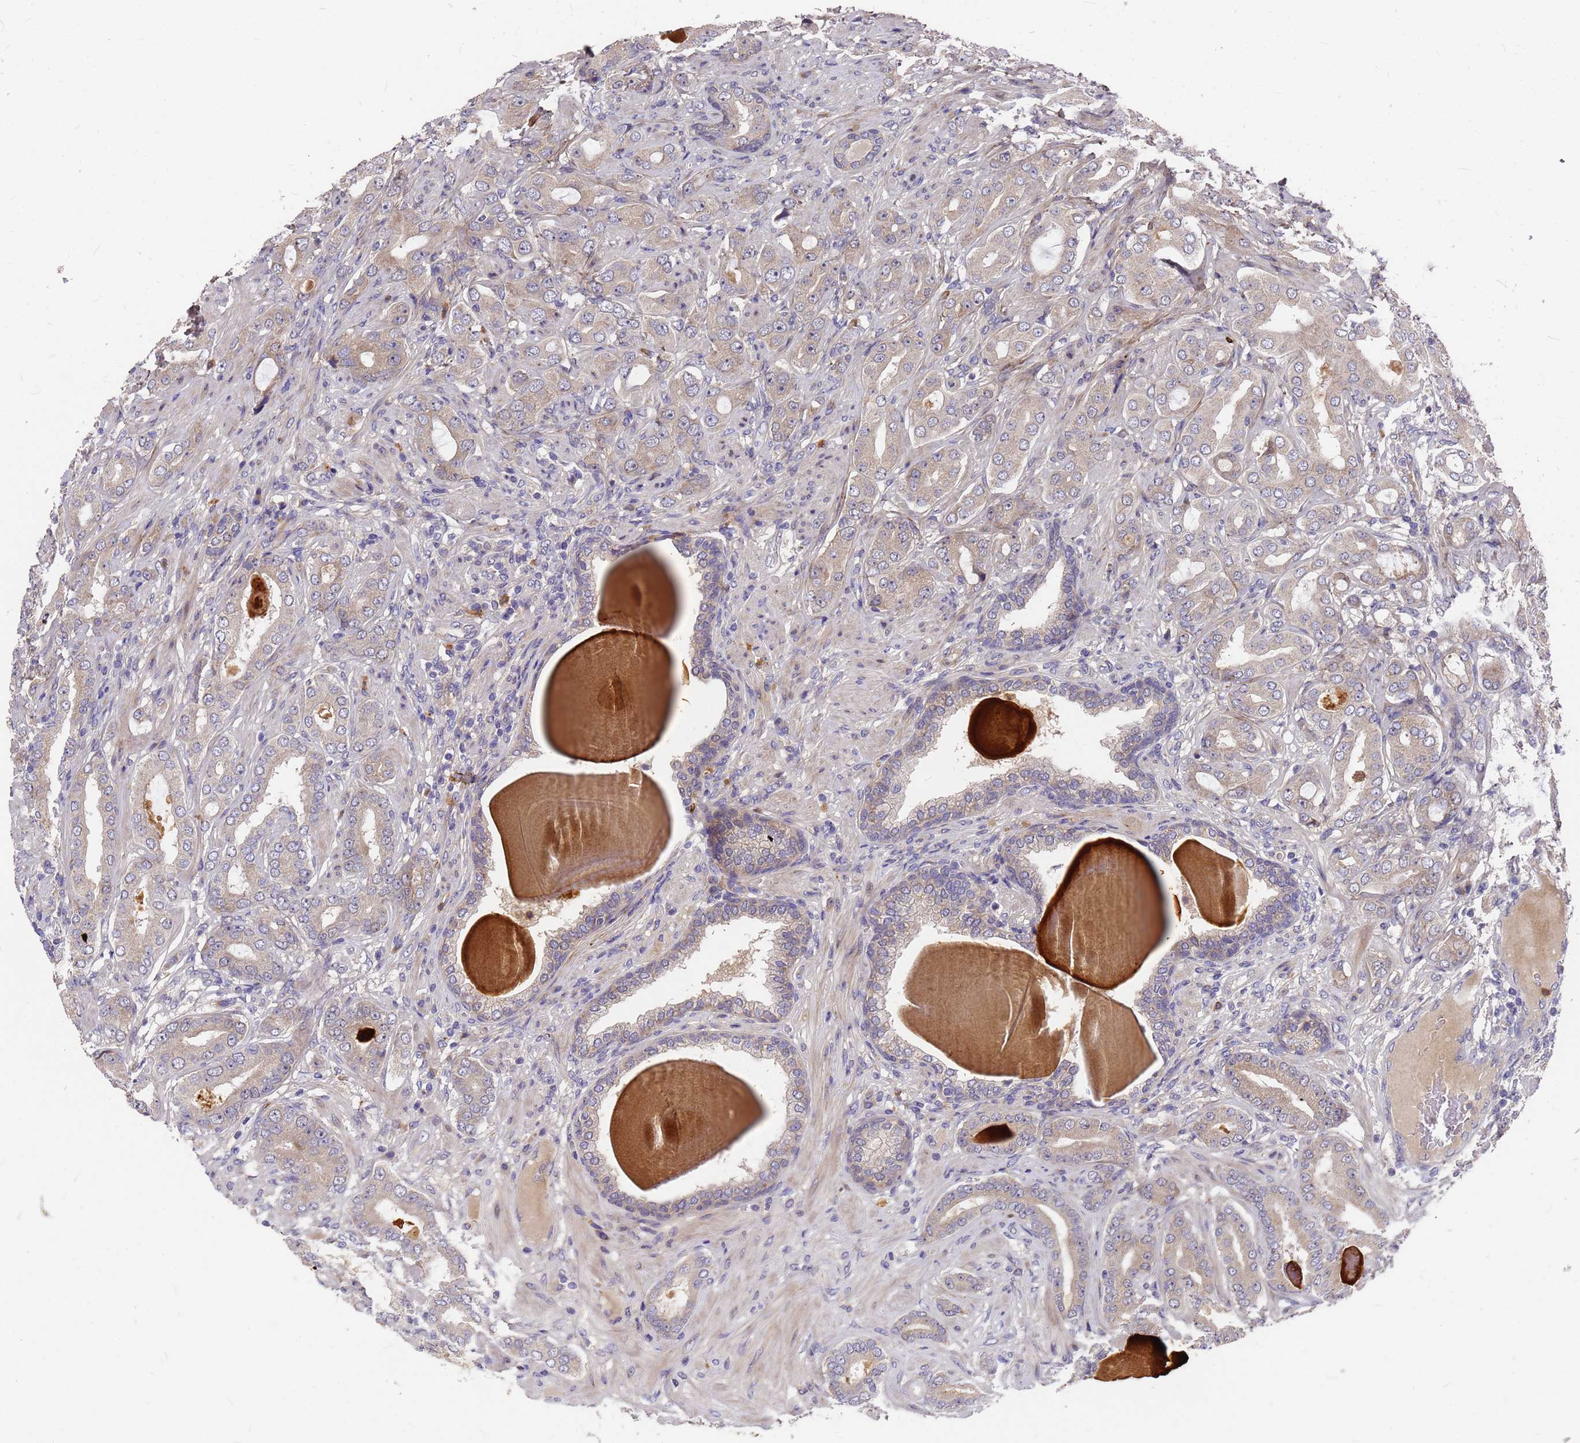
{"staining": {"intensity": "weak", "quantity": ">75%", "location": "cytoplasmic/membranous"}, "tissue": "prostate cancer", "cell_type": "Tumor cells", "image_type": "cancer", "snomed": [{"axis": "morphology", "description": "Adenocarcinoma, Low grade"}, {"axis": "topography", "description": "Prostate"}], "caption": "The histopathology image shows immunohistochemical staining of prostate adenocarcinoma (low-grade). There is weak cytoplasmic/membranous expression is appreciated in approximately >75% of tumor cells. The staining was performed using DAB (3,3'-diaminobenzidine), with brown indicating positive protein expression. Nuclei are stained blue with hematoxylin.", "gene": "ZNF717", "patient": {"sex": "male", "age": 57}}